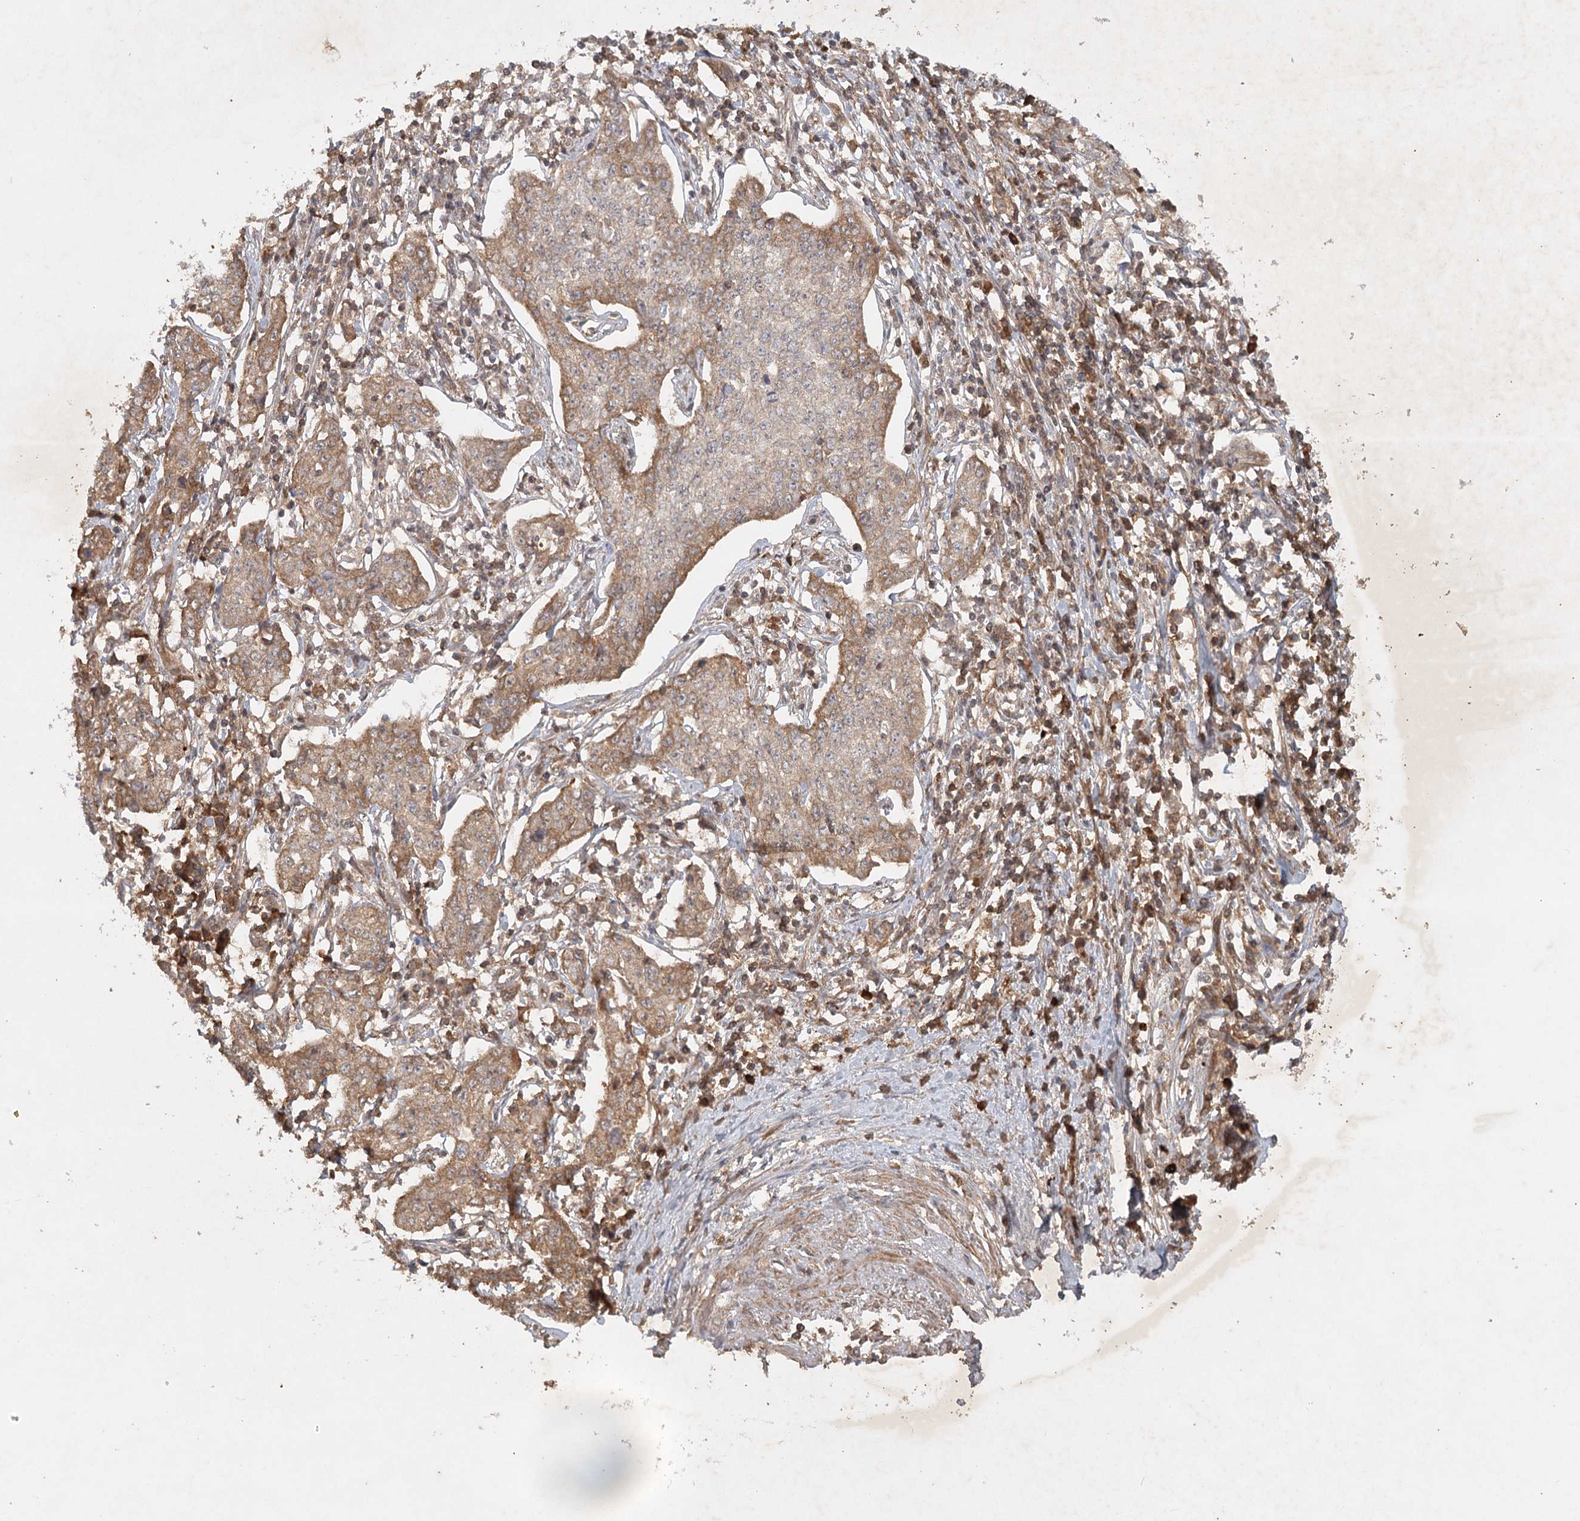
{"staining": {"intensity": "moderate", "quantity": "25%-75%", "location": "cytoplasmic/membranous"}, "tissue": "cervical cancer", "cell_type": "Tumor cells", "image_type": "cancer", "snomed": [{"axis": "morphology", "description": "Squamous cell carcinoma, NOS"}, {"axis": "topography", "description": "Cervix"}], "caption": "A high-resolution photomicrograph shows IHC staining of cervical cancer, which displays moderate cytoplasmic/membranous staining in approximately 25%-75% of tumor cells.", "gene": "ARL13A", "patient": {"sex": "female", "age": 35}}